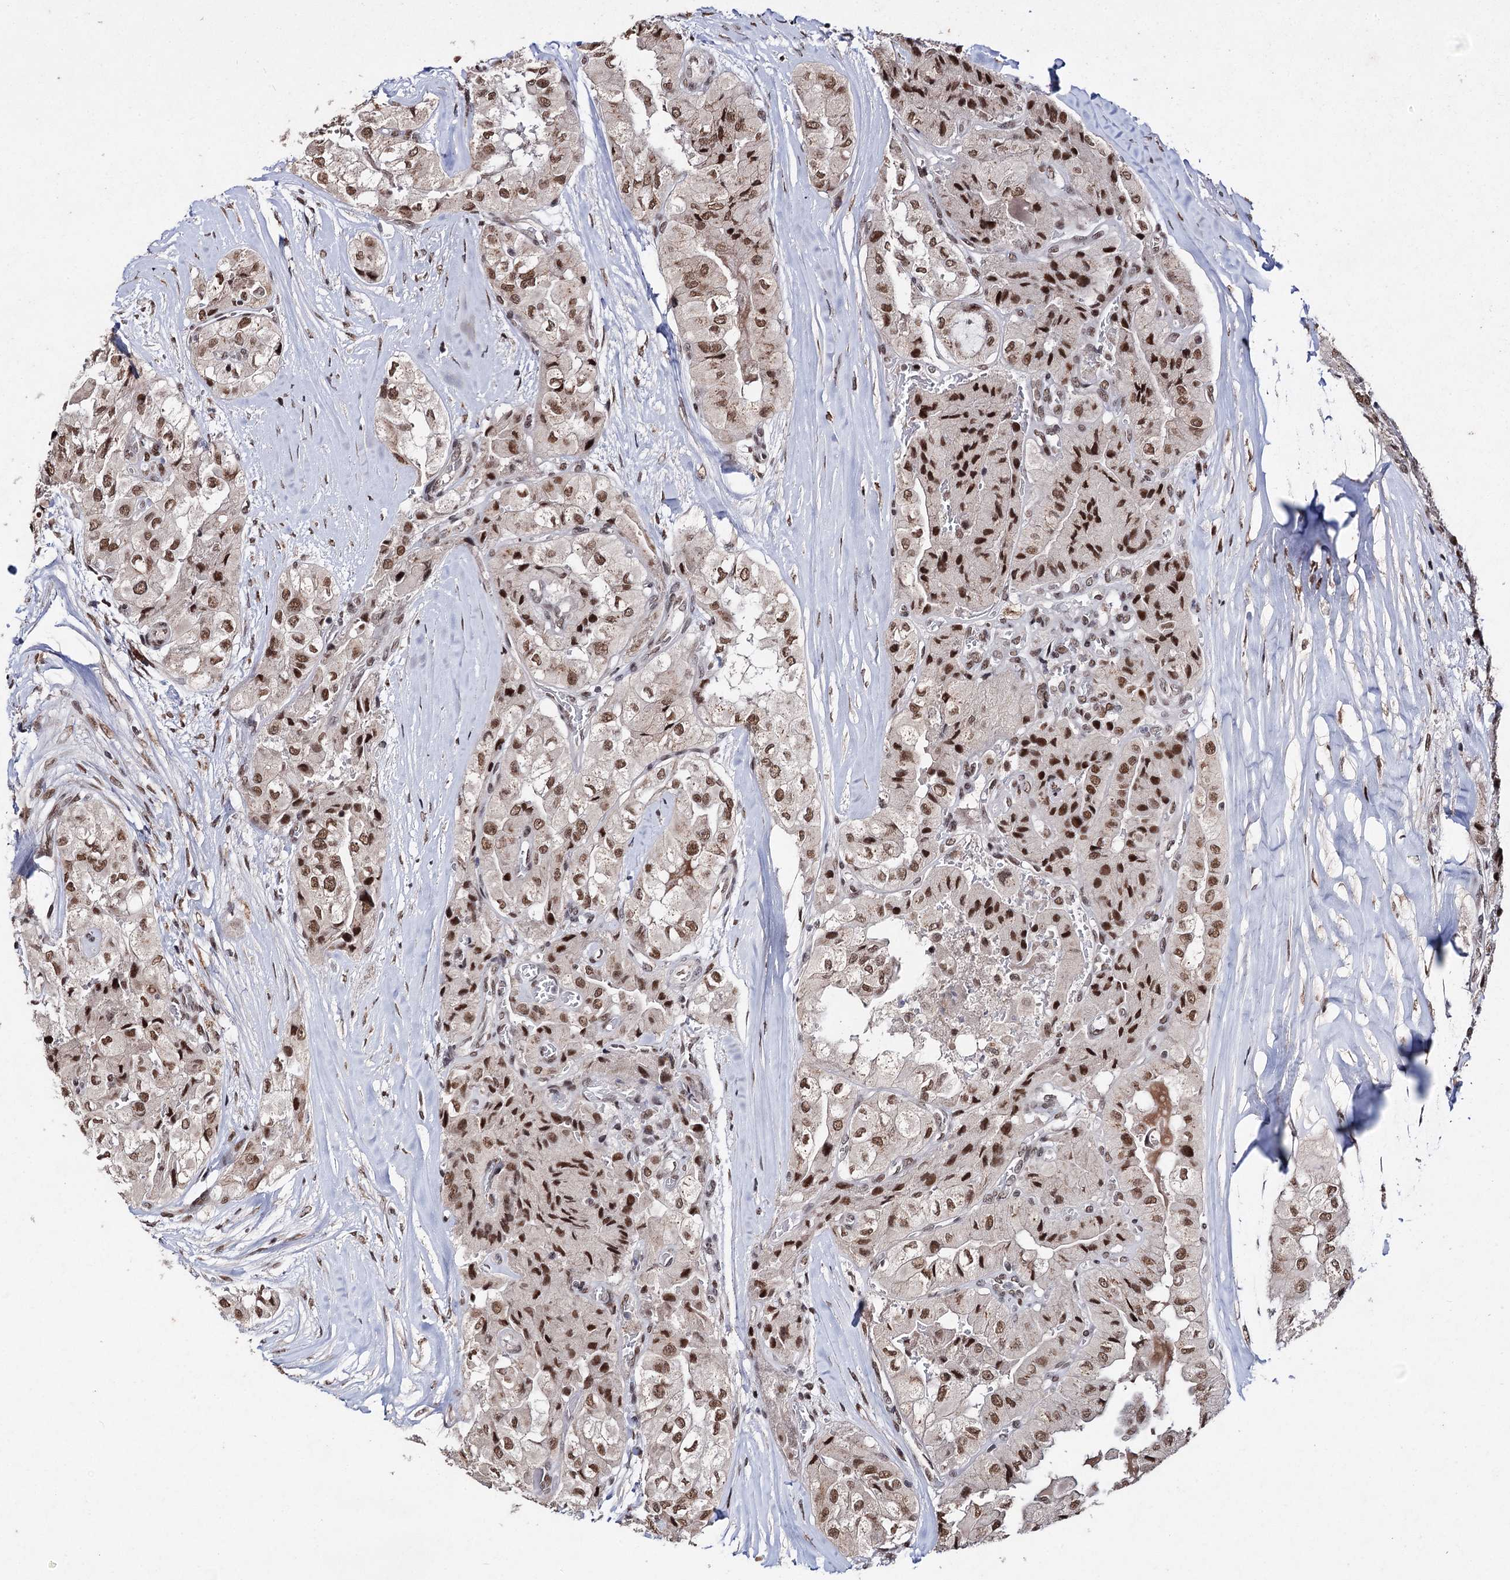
{"staining": {"intensity": "strong", "quantity": ">75%", "location": "nuclear"}, "tissue": "thyroid cancer", "cell_type": "Tumor cells", "image_type": "cancer", "snomed": [{"axis": "morphology", "description": "Papillary adenocarcinoma, NOS"}, {"axis": "topography", "description": "Thyroid gland"}], "caption": "Protein staining of thyroid cancer (papillary adenocarcinoma) tissue displays strong nuclear positivity in approximately >75% of tumor cells.", "gene": "MATR3", "patient": {"sex": "female", "age": 59}}